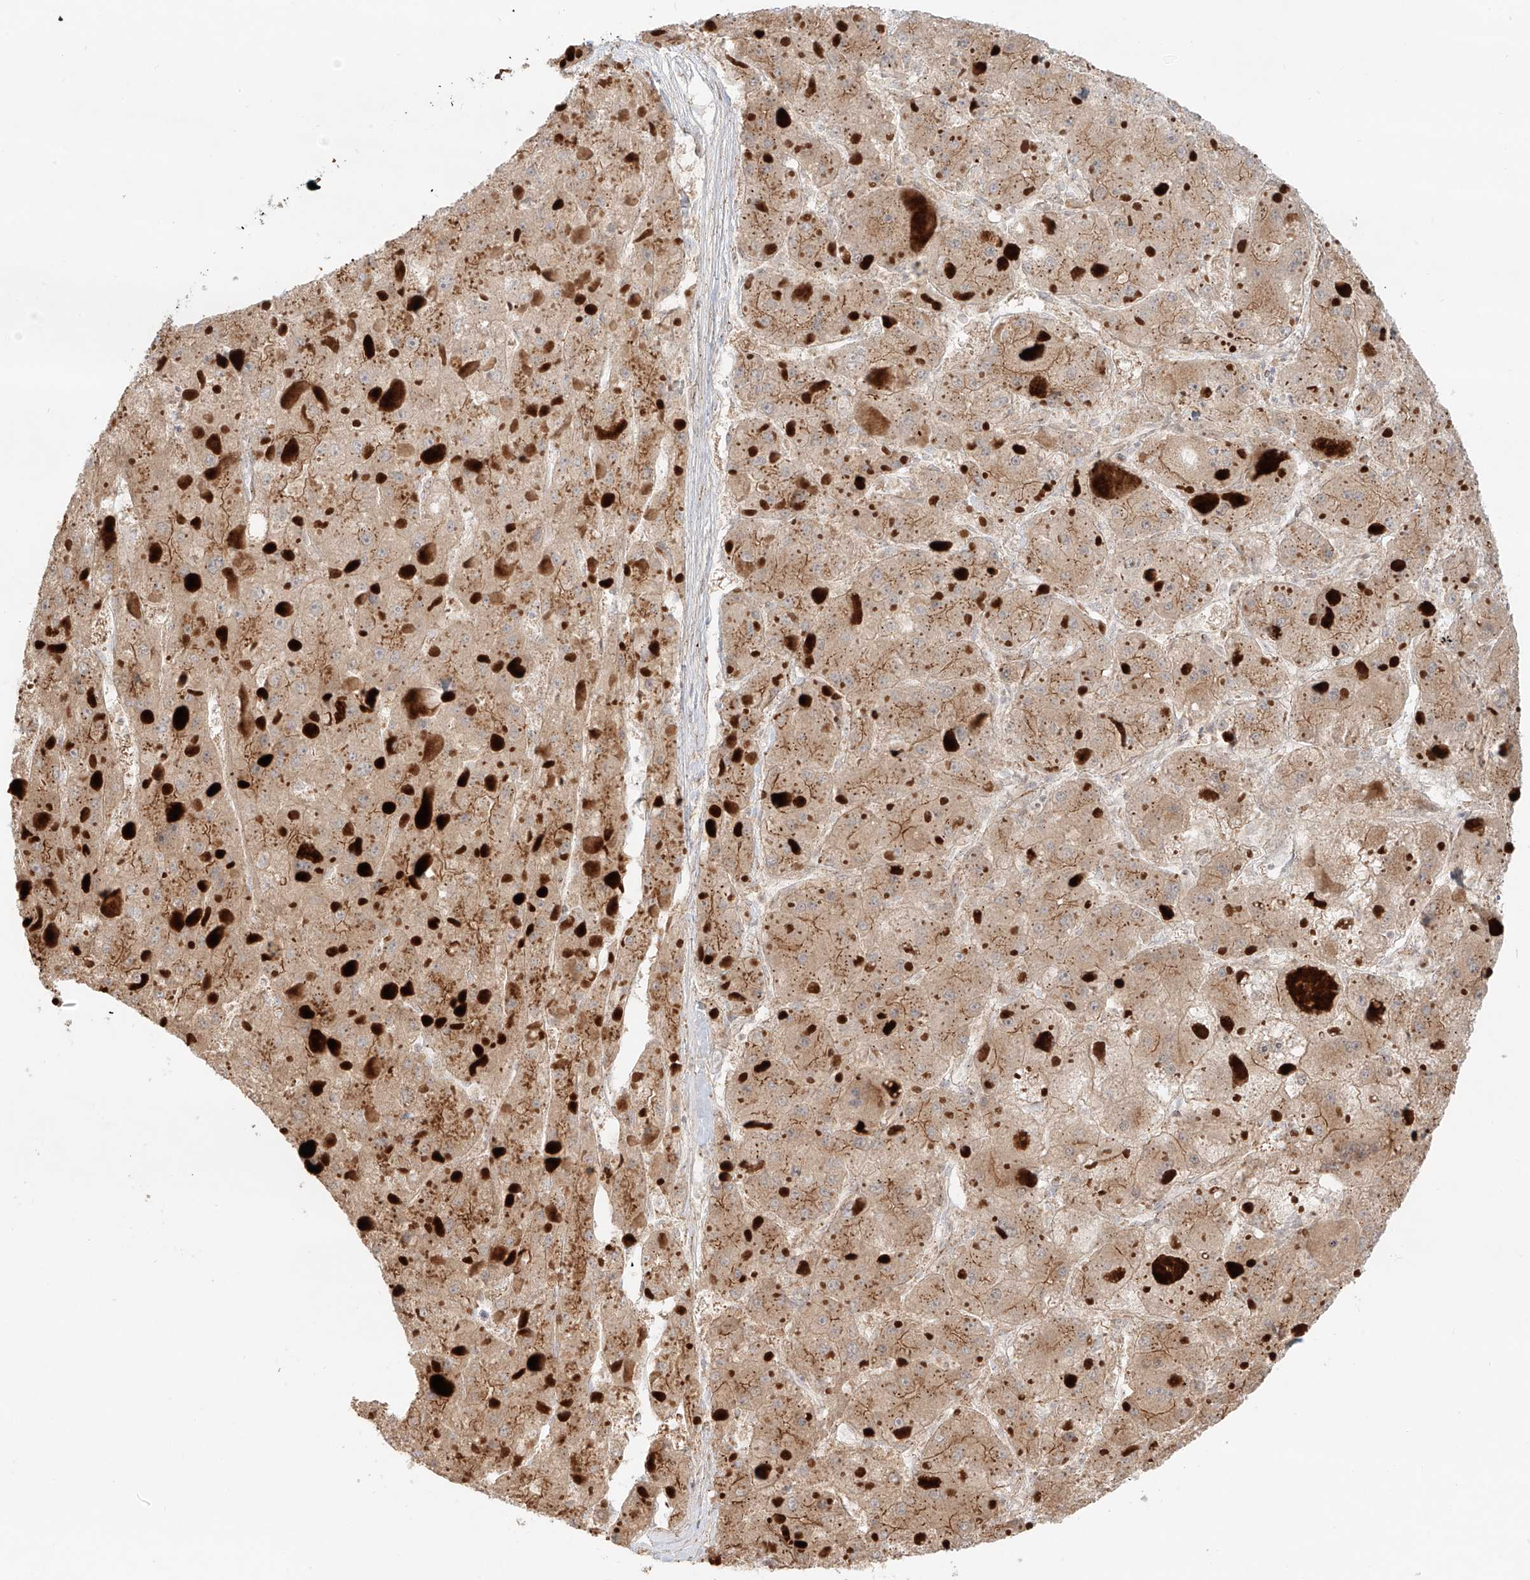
{"staining": {"intensity": "moderate", "quantity": "25%-75%", "location": "cytoplasmic/membranous"}, "tissue": "liver cancer", "cell_type": "Tumor cells", "image_type": "cancer", "snomed": [{"axis": "morphology", "description": "Carcinoma, Hepatocellular, NOS"}, {"axis": "topography", "description": "Liver"}], "caption": "Immunohistochemistry (IHC) staining of liver hepatocellular carcinoma, which displays medium levels of moderate cytoplasmic/membranous expression in approximately 25%-75% of tumor cells indicating moderate cytoplasmic/membranous protein expression. The staining was performed using DAB (3,3'-diaminobenzidine) (brown) for protein detection and nuclei were counterstained in hematoxylin (blue).", "gene": "ZNF287", "patient": {"sex": "female", "age": 73}}